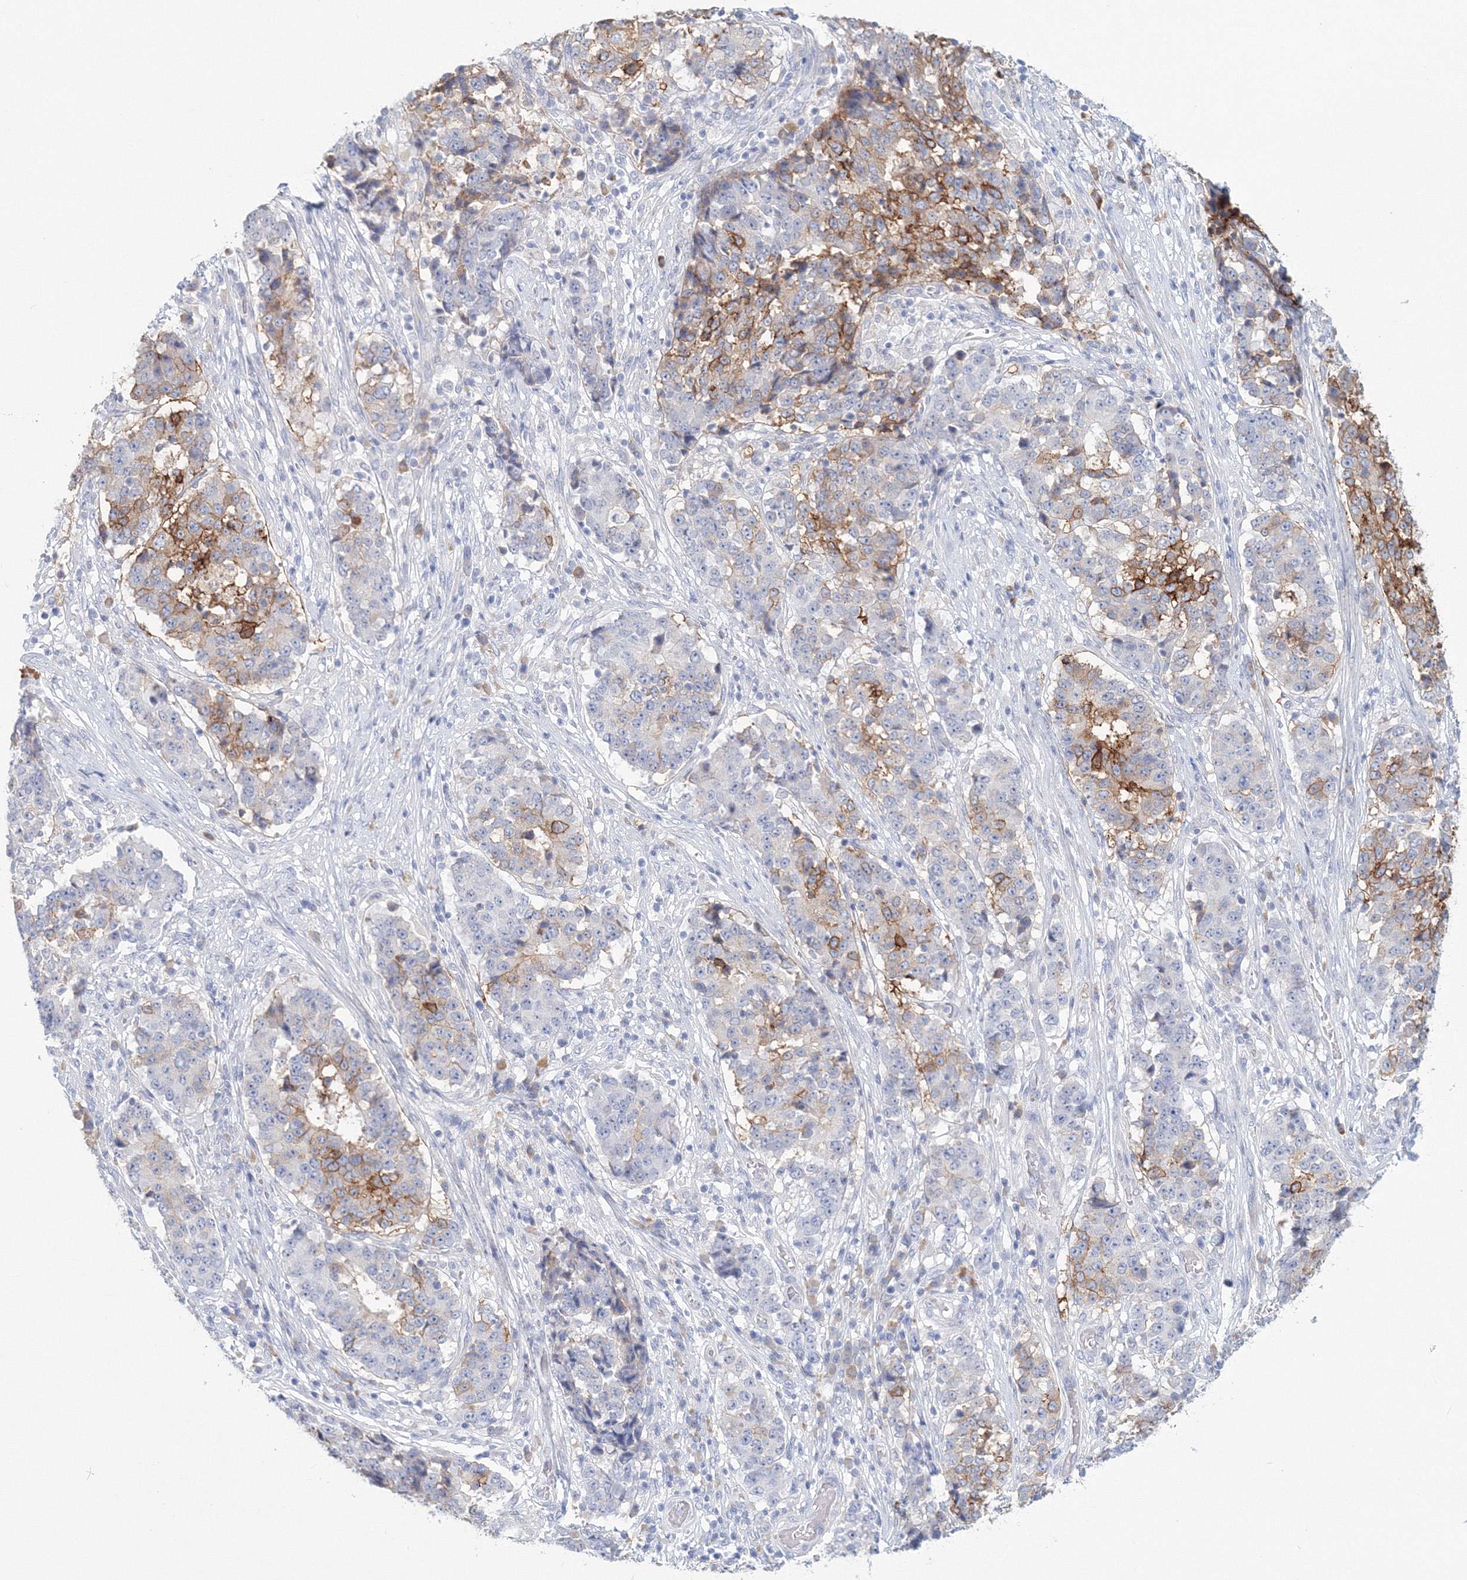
{"staining": {"intensity": "moderate", "quantity": "25%-75%", "location": "cytoplasmic/membranous"}, "tissue": "stomach cancer", "cell_type": "Tumor cells", "image_type": "cancer", "snomed": [{"axis": "morphology", "description": "Adenocarcinoma, NOS"}, {"axis": "topography", "description": "Stomach"}], "caption": "Immunohistochemistry (IHC) (DAB) staining of human stomach adenocarcinoma displays moderate cytoplasmic/membranous protein expression in approximately 25%-75% of tumor cells.", "gene": "VSIG1", "patient": {"sex": "male", "age": 59}}